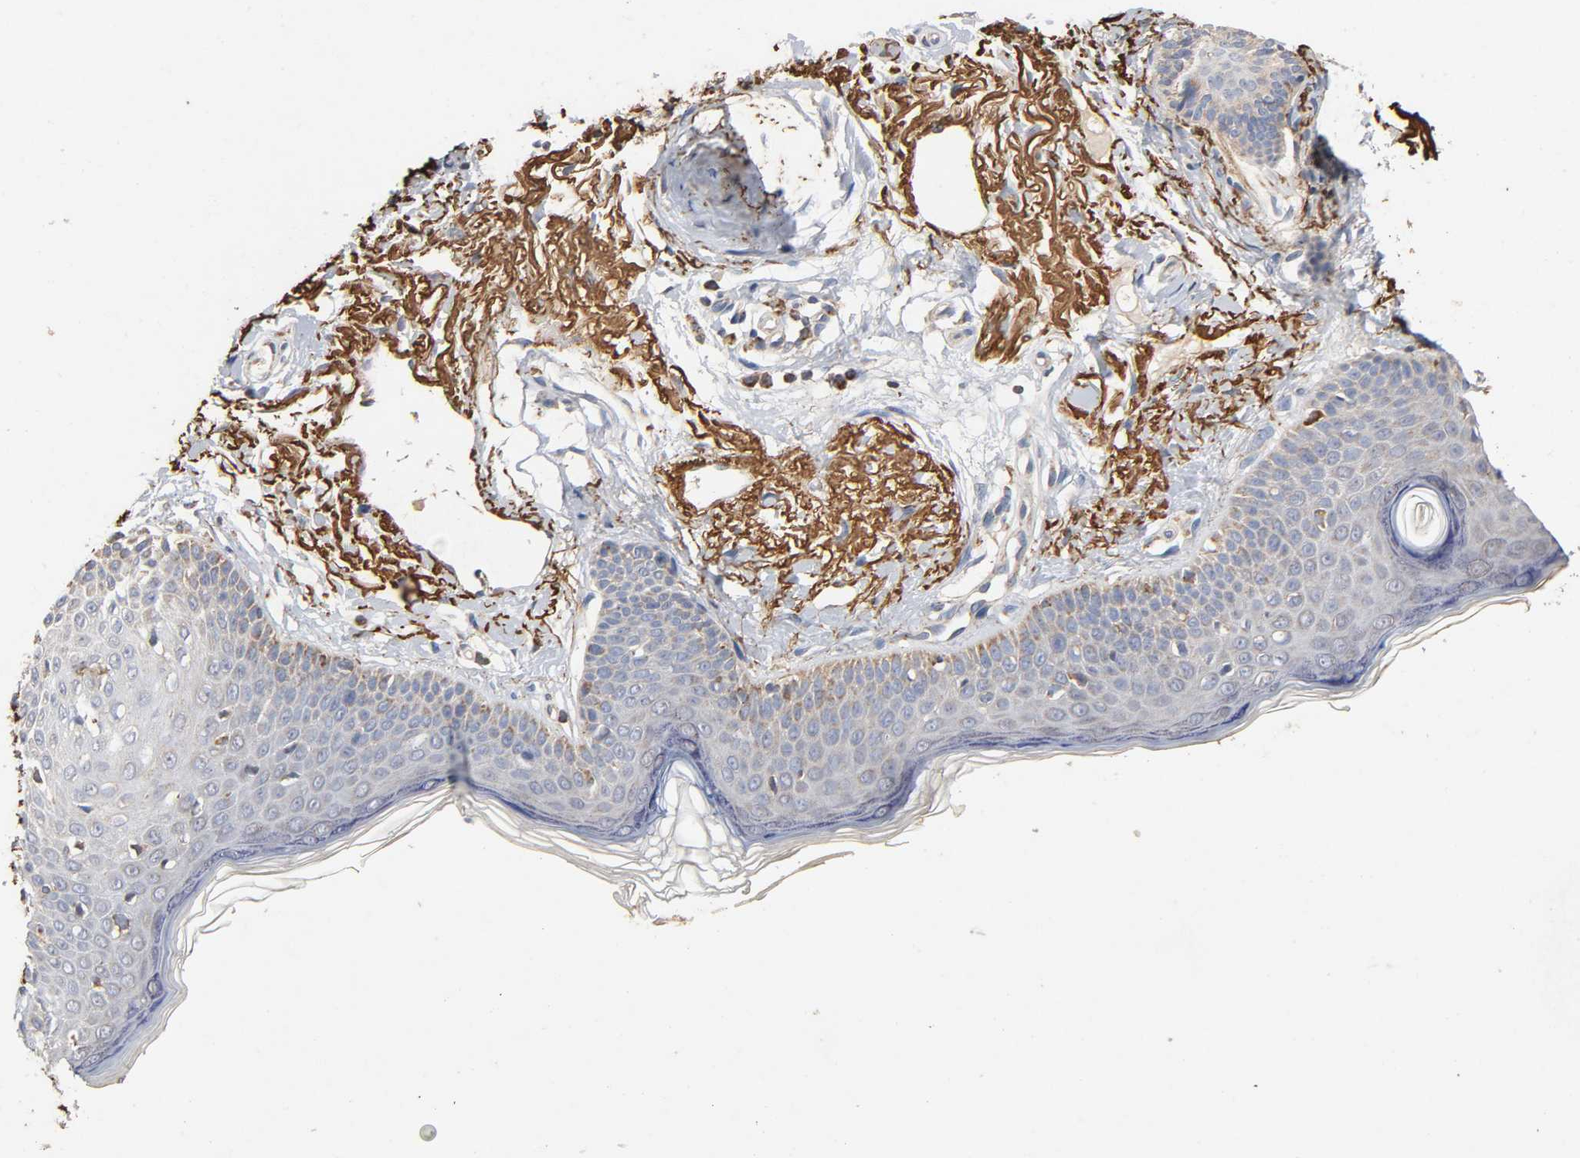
{"staining": {"intensity": "weak", "quantity": "<25%", "location": "cytoplasmic/membranous"}, "tissue": "skin cancer", "cell_type": "Tumor cells", "image_type": "cancer", "snomed": [{"axis": "morphology", "description": "Normal tissue, NOS"}, {"axis": "morphology", "description": "Basal cell carcinoma"}, {"axis": "topography", "description": "Skin"}], "caption": "Skin cancer (basal cell carcinoma) was stained to show a protein in brown. There is no significant positivity in tumor cells. (Brightfield microscopy of DAB (3,3'-diaminobenzidine) IHC at high magnification).", "gene": "NDUFS3", "patient": {"sex": "female", "age": 69}}